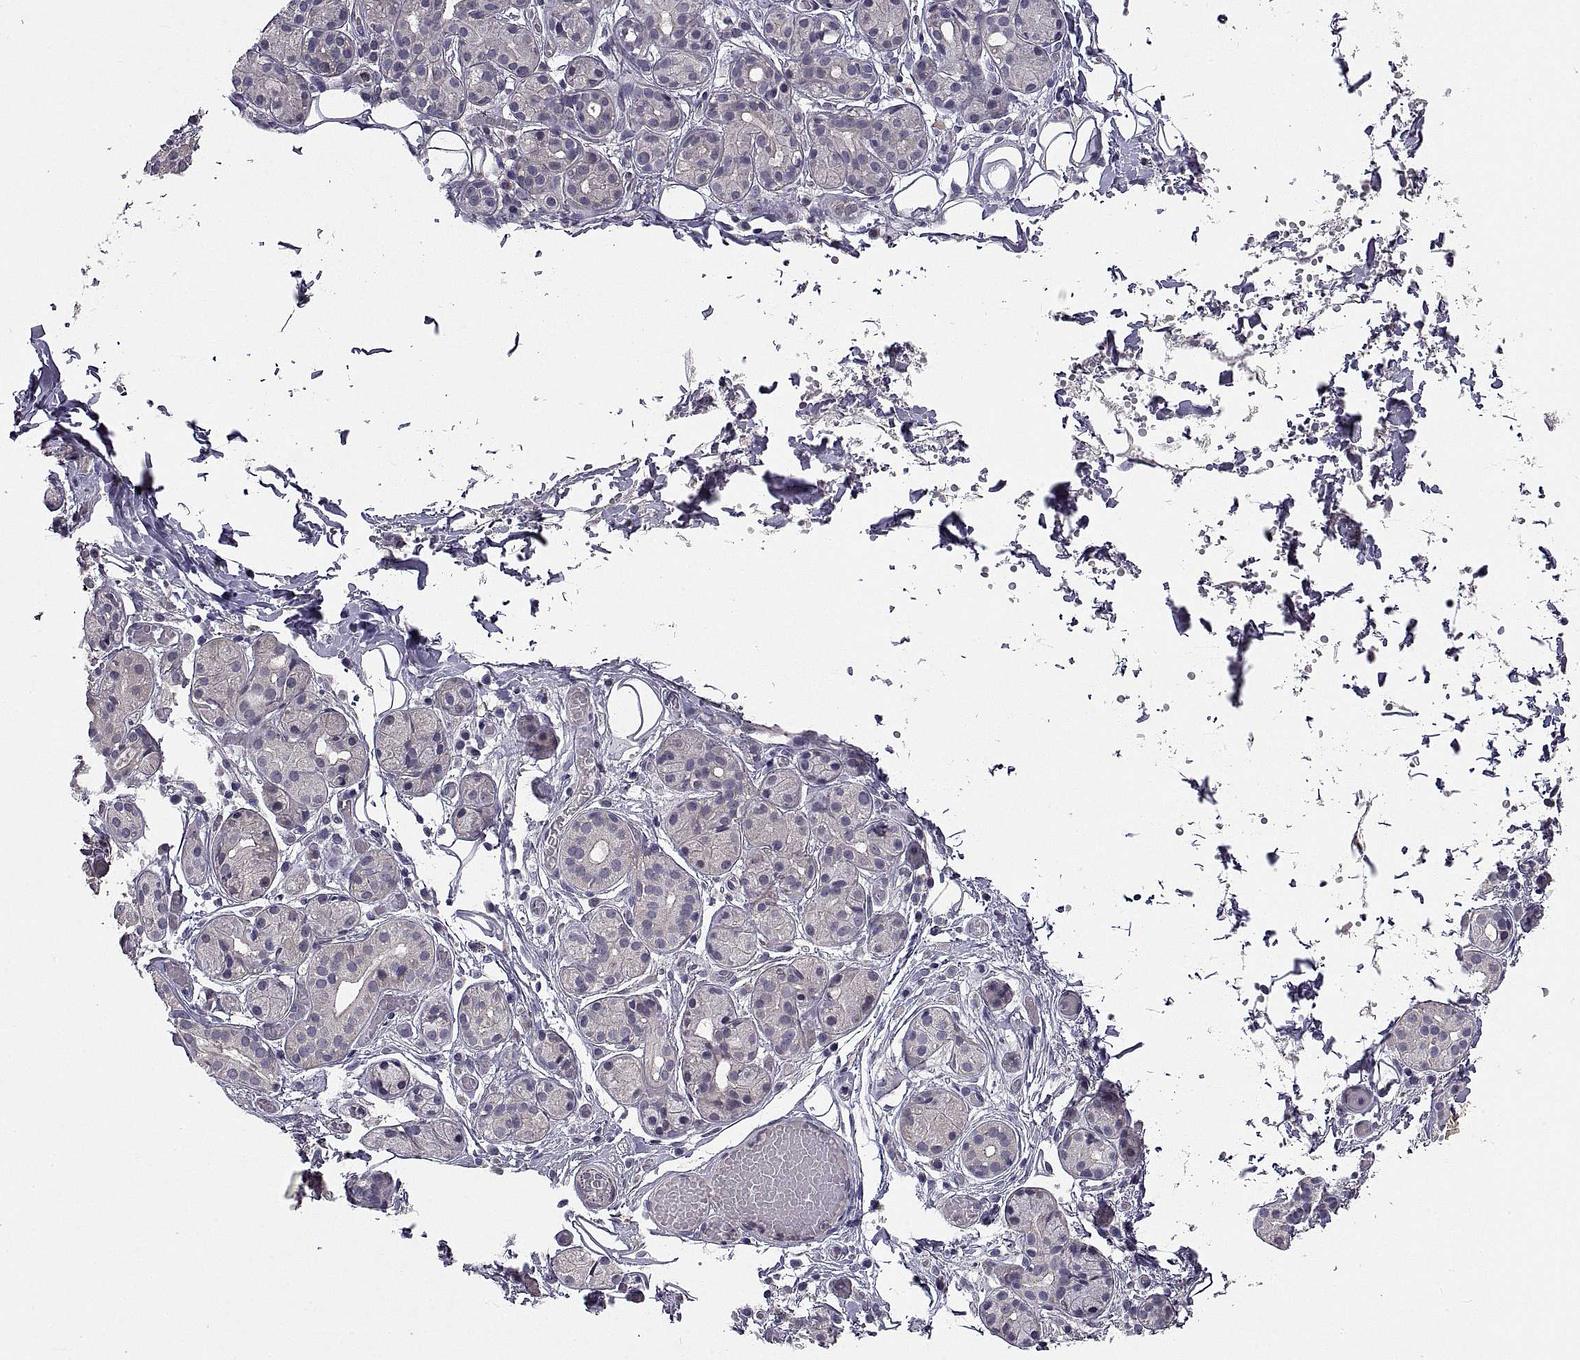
{"staining": {"intensity": "weak", "quantity": "<25%", "location": "cytoplasmic/membranous"}, "tissue": "salivary gland", "cell_type": "Glandular cells", "image_type": "normal", "snomed": [{"axis": "morphology", "description": "Normal tissue, NOS"}, {"axis": "topography", "description": "Salivary gland"}, {"axis": "topography", "description": "Peripheral nerve tissue"}], "caption": "The IHC image has no significant expression in glandular cells of salivary gland.", "gene": "NPTX2", "patient": {"sex": "male", "age": 71}}